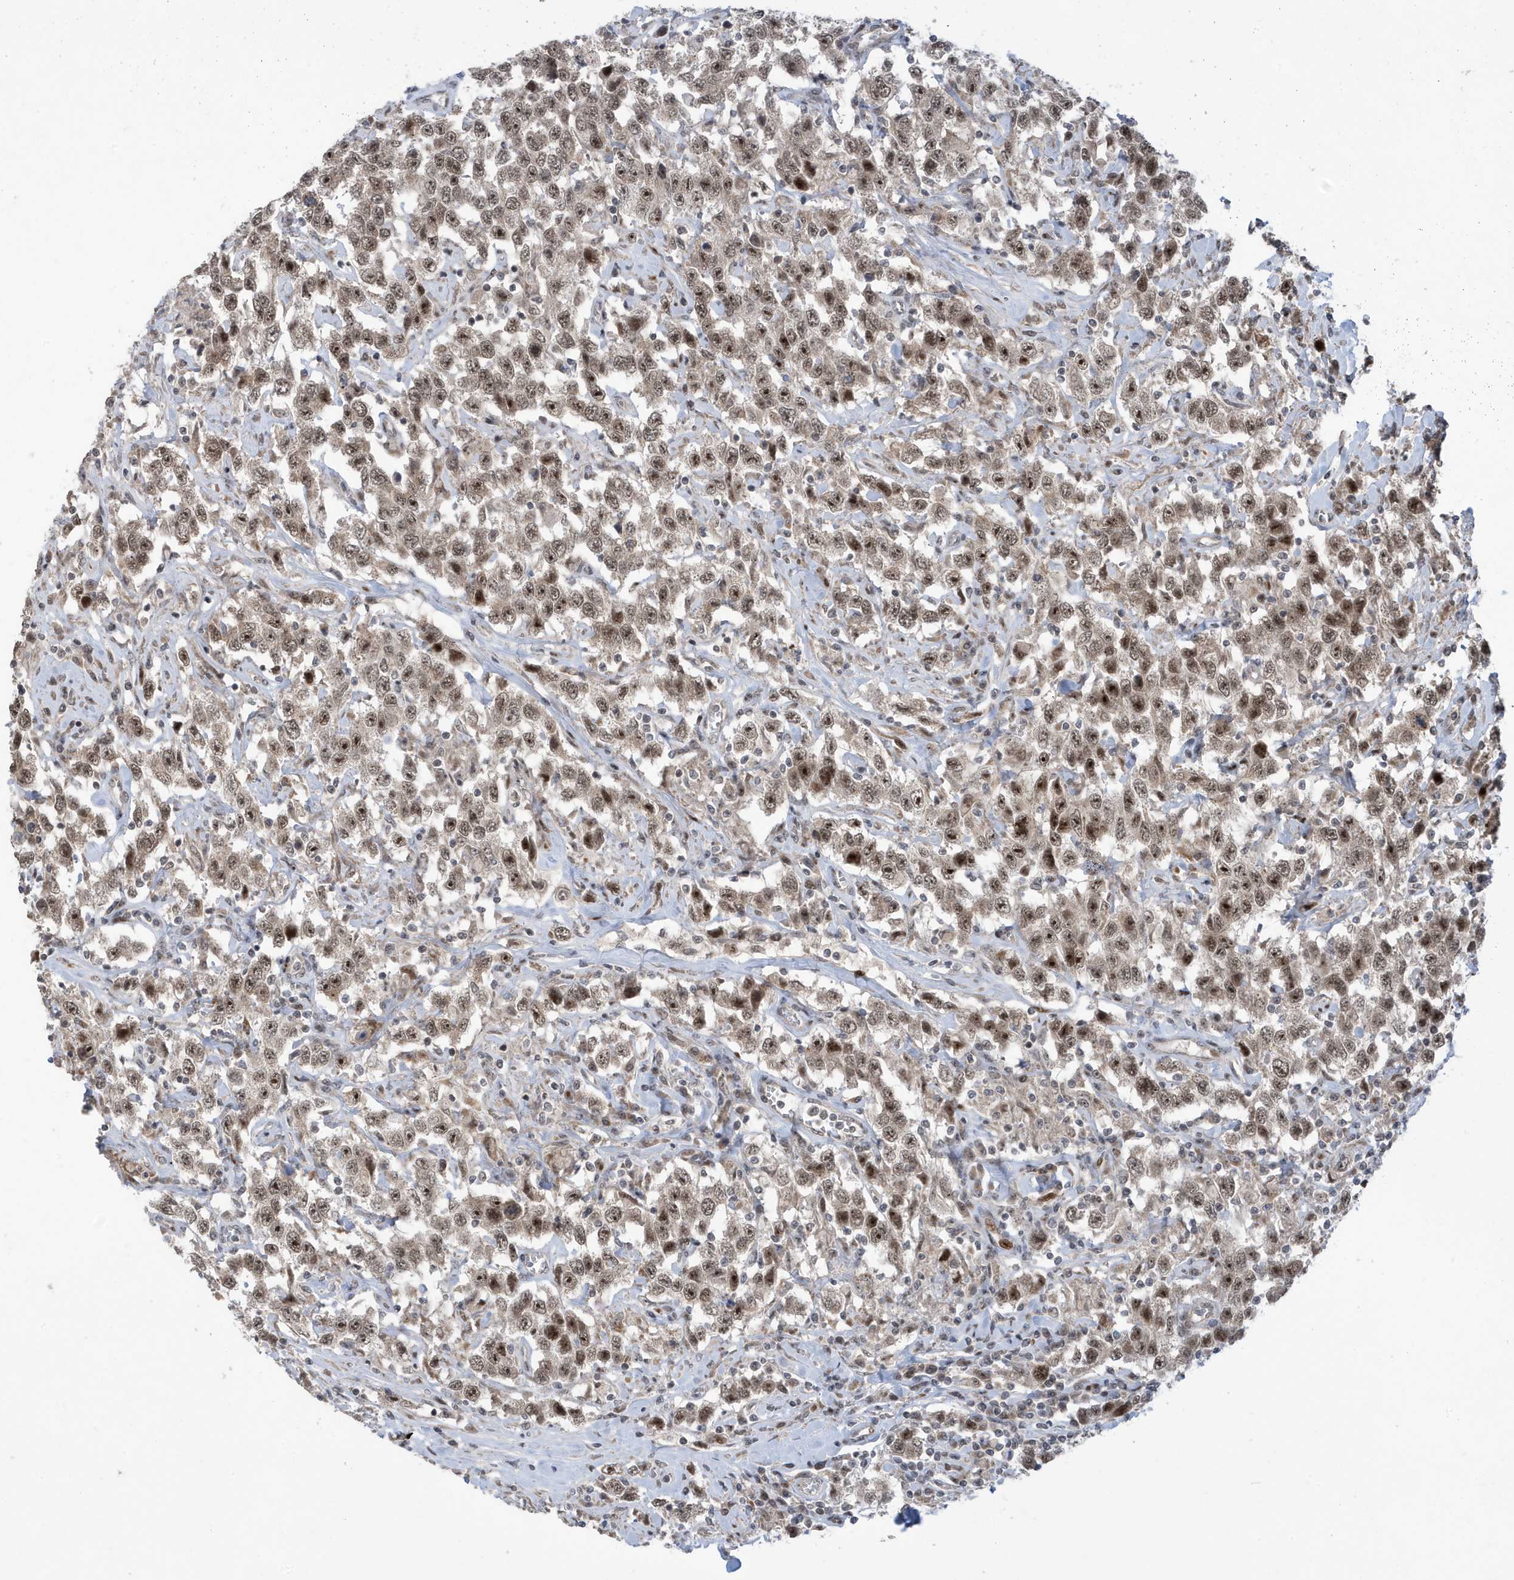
{"staining": {"intensity": "moderate", "quantity": ">75%", "location": "nuclear"}, "tissue": "testis cancer", "cell_type": "Tumor cells", "image_type": "cancer", "snomed": [{"axis": "morphology", "description": "Seminoma, NOS"}, {"axis": "topography", "description": "Testis"}], "caption": "A histopathology image of human testis seminoma stained for a protein reveals moderate nuclear brown staining in tumor cells.", "gene": "FAM9B", "patient": {"sex": "male", "age": 41}}